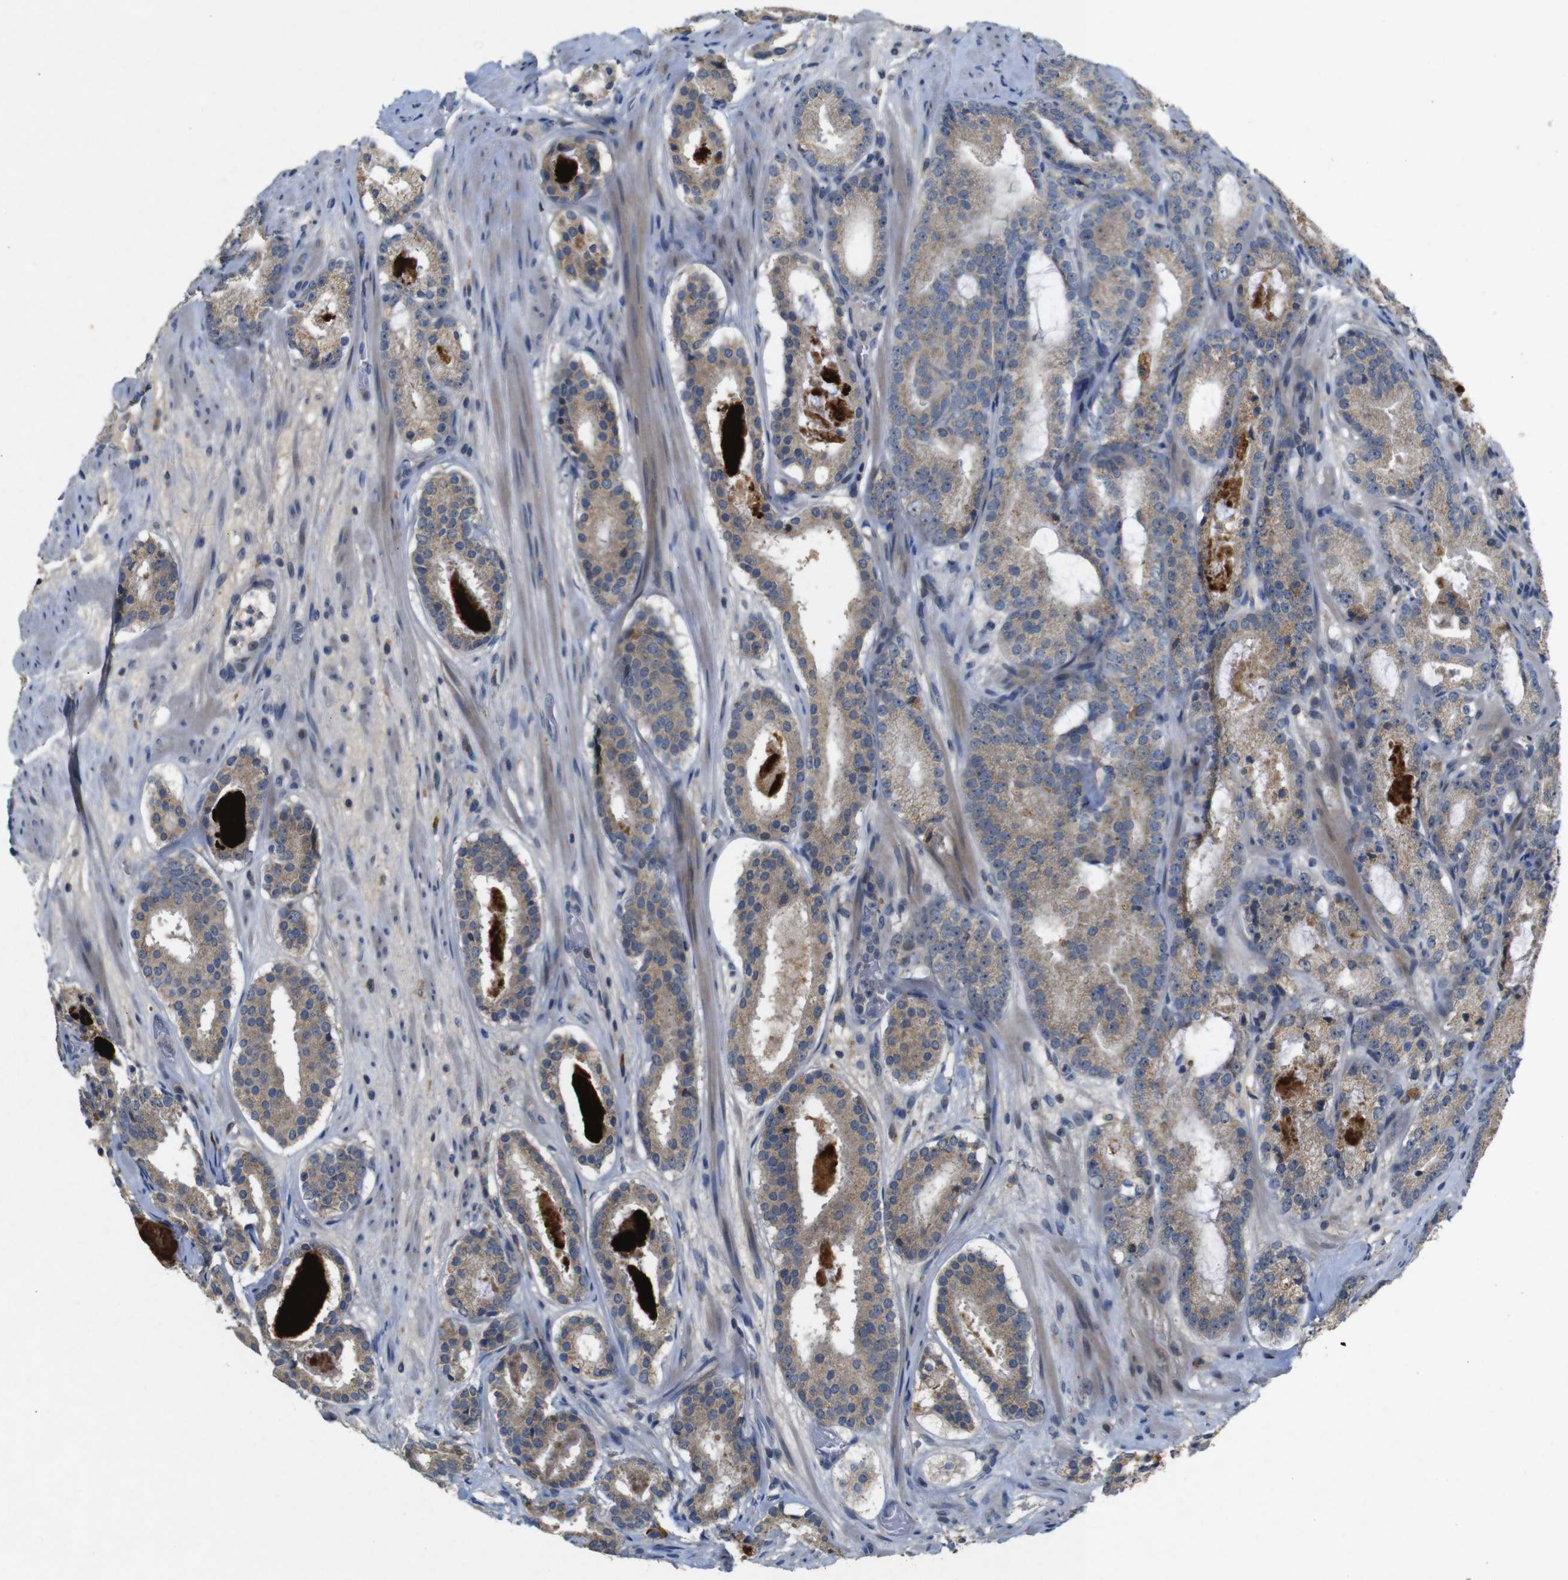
{"staining": {"intensity": "weak", "quantity": ">75%", "location": "cytoplasmic/membranous"}, "tissue": "prostate cancer", "cell_type": "Tumor cells", "image_type": "cancer", "snomed": [{"axis": "morphology", "description": "Adenocarcinoma, Low grade"}, {"axis": "topography", "description": "Prostate"}], "caption": "Immunohistochemical staining of human prostate cancer exhibits weak cytoplasmic/membranous protein positivity in approximately >75% of tumor cells.", "gene": "MAGI2", "patient": {"sex": "male", "age": 69}}